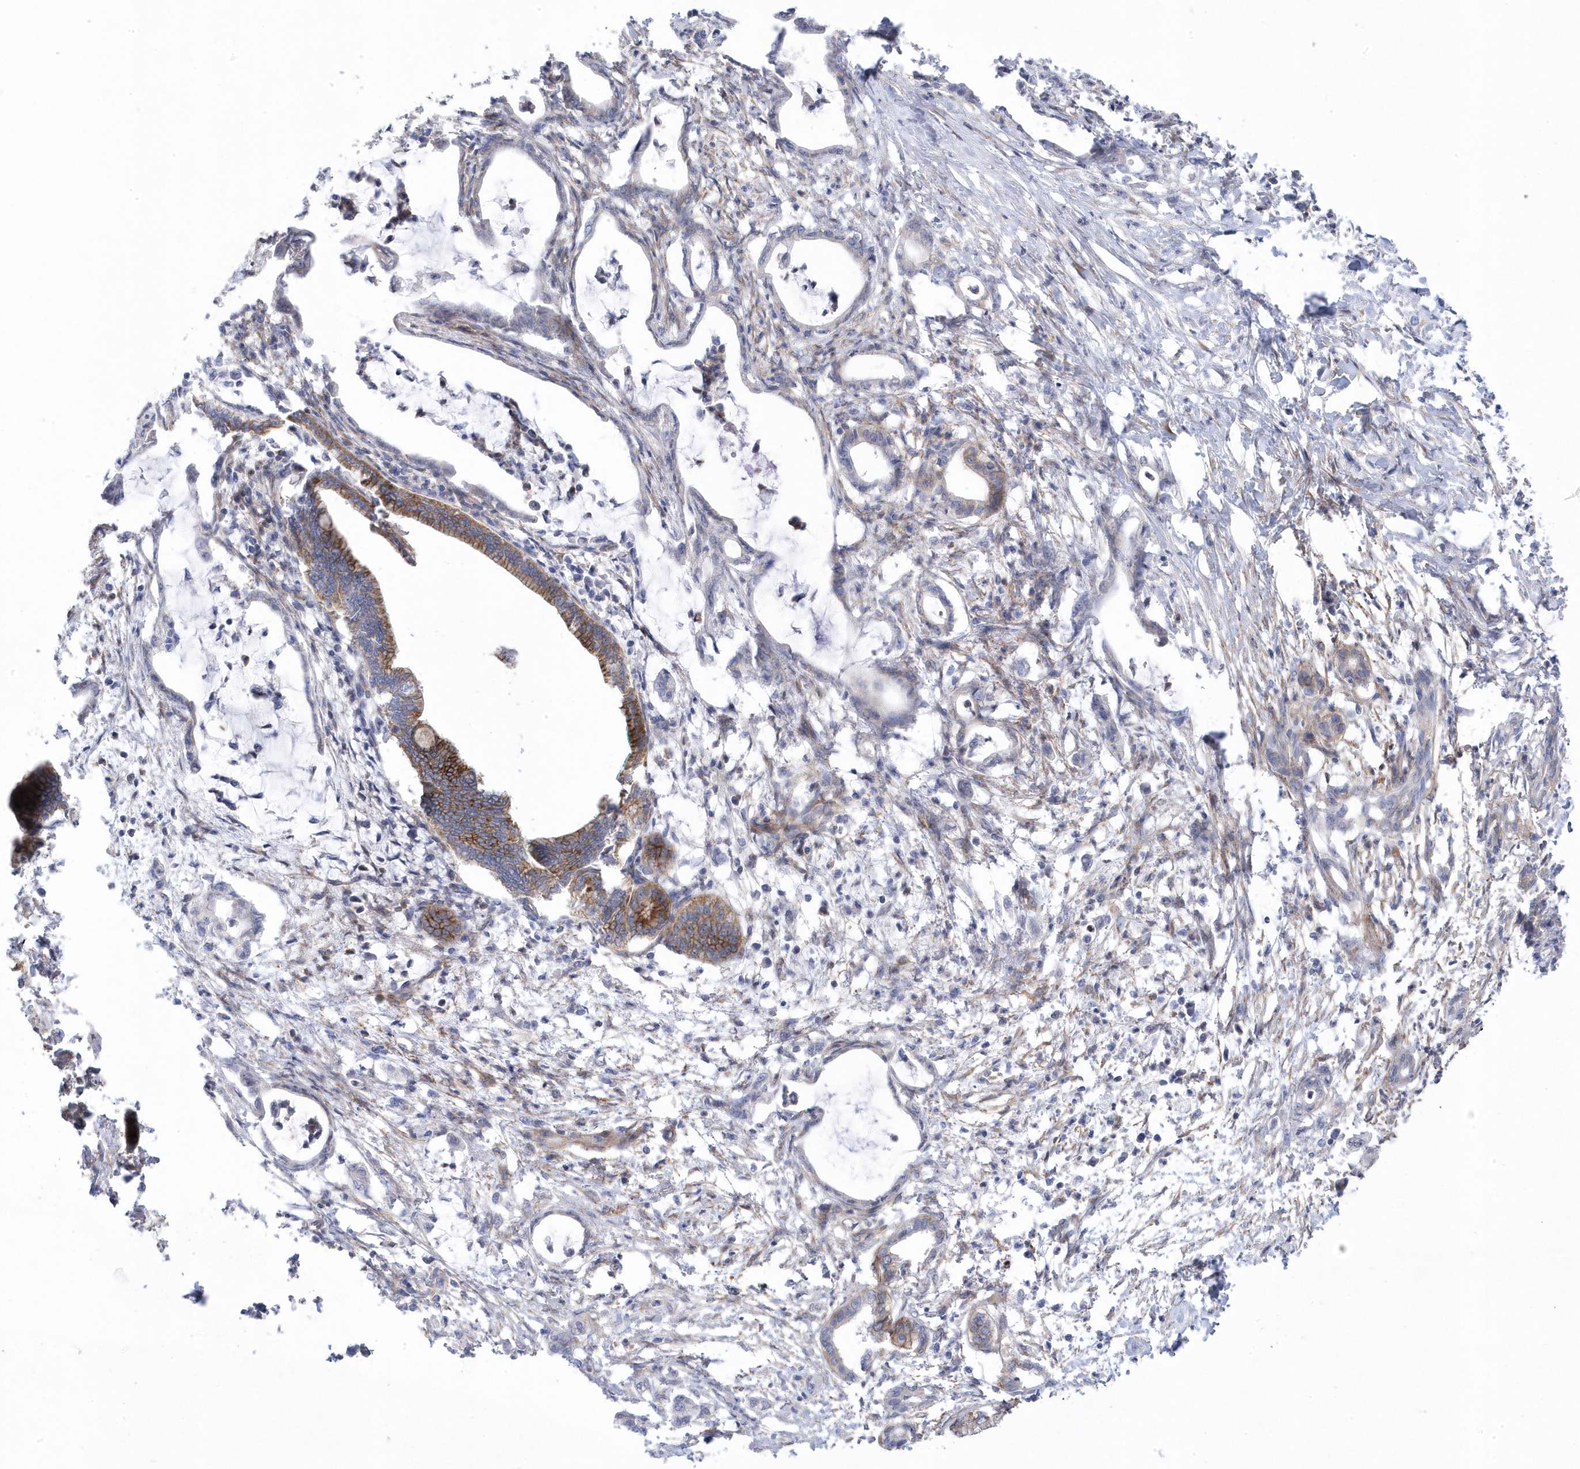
{"staining": {"intensity": "negative", "quantity": "none", "location": "none"}, "tissue": "pancreatic cancer", "cell_type": "Tumor cells", "image_type": "cancer", "snomed": [{"axis": "morphology", "description": "Adenocarcinoma, NOS"}, {"axis": "topography", "description": "Pancreas"}], "caption": "Tumor cells show no significant staining in pancreatic adenocarcinoma.", "gene": "ANAPC1", "patient": {"sex": "female", "age": 55}}